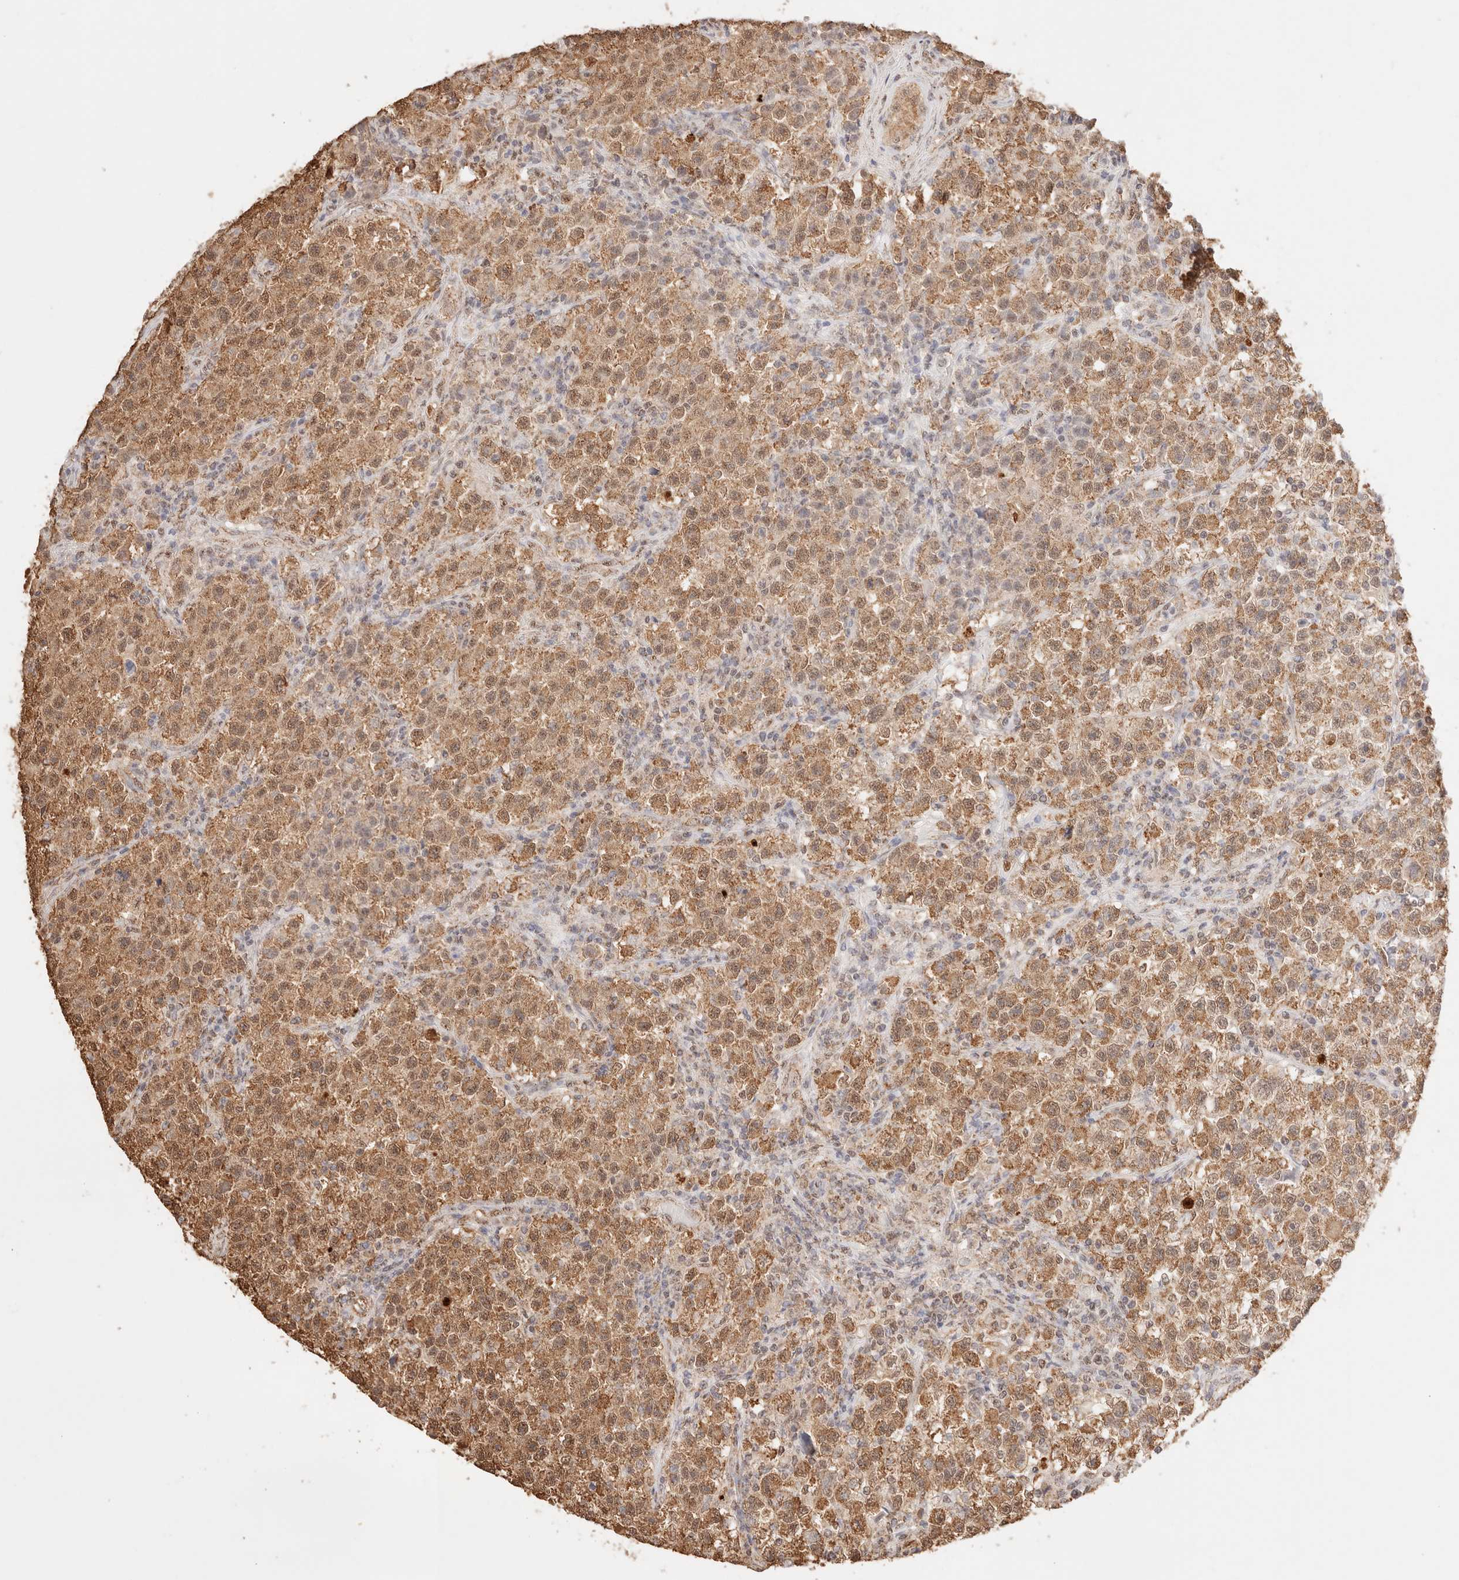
{"staining": {"intensity": "moderate", "quantity": ">75%", "location": "cytoplasmic/membranous"}, "tissue": "testis cancer", "cell_type": "Tumor cells", "image_type": "cancer", "snomed": [{"axis": "morphology", "description": "Seminoma, NOS"}, {"axis": "topography", "description": "Testis"}], "caption": "Seminoma (testis) was stained to show a protein in brown. There is medium levels of moderate cytoplasmic/membranous staining in about >75% of tumor cells. The protein is shown in brown color, while the nuclei are stained blue.", "gene": "IL1R2", "patient": {"sex": "male", "age": 22}}